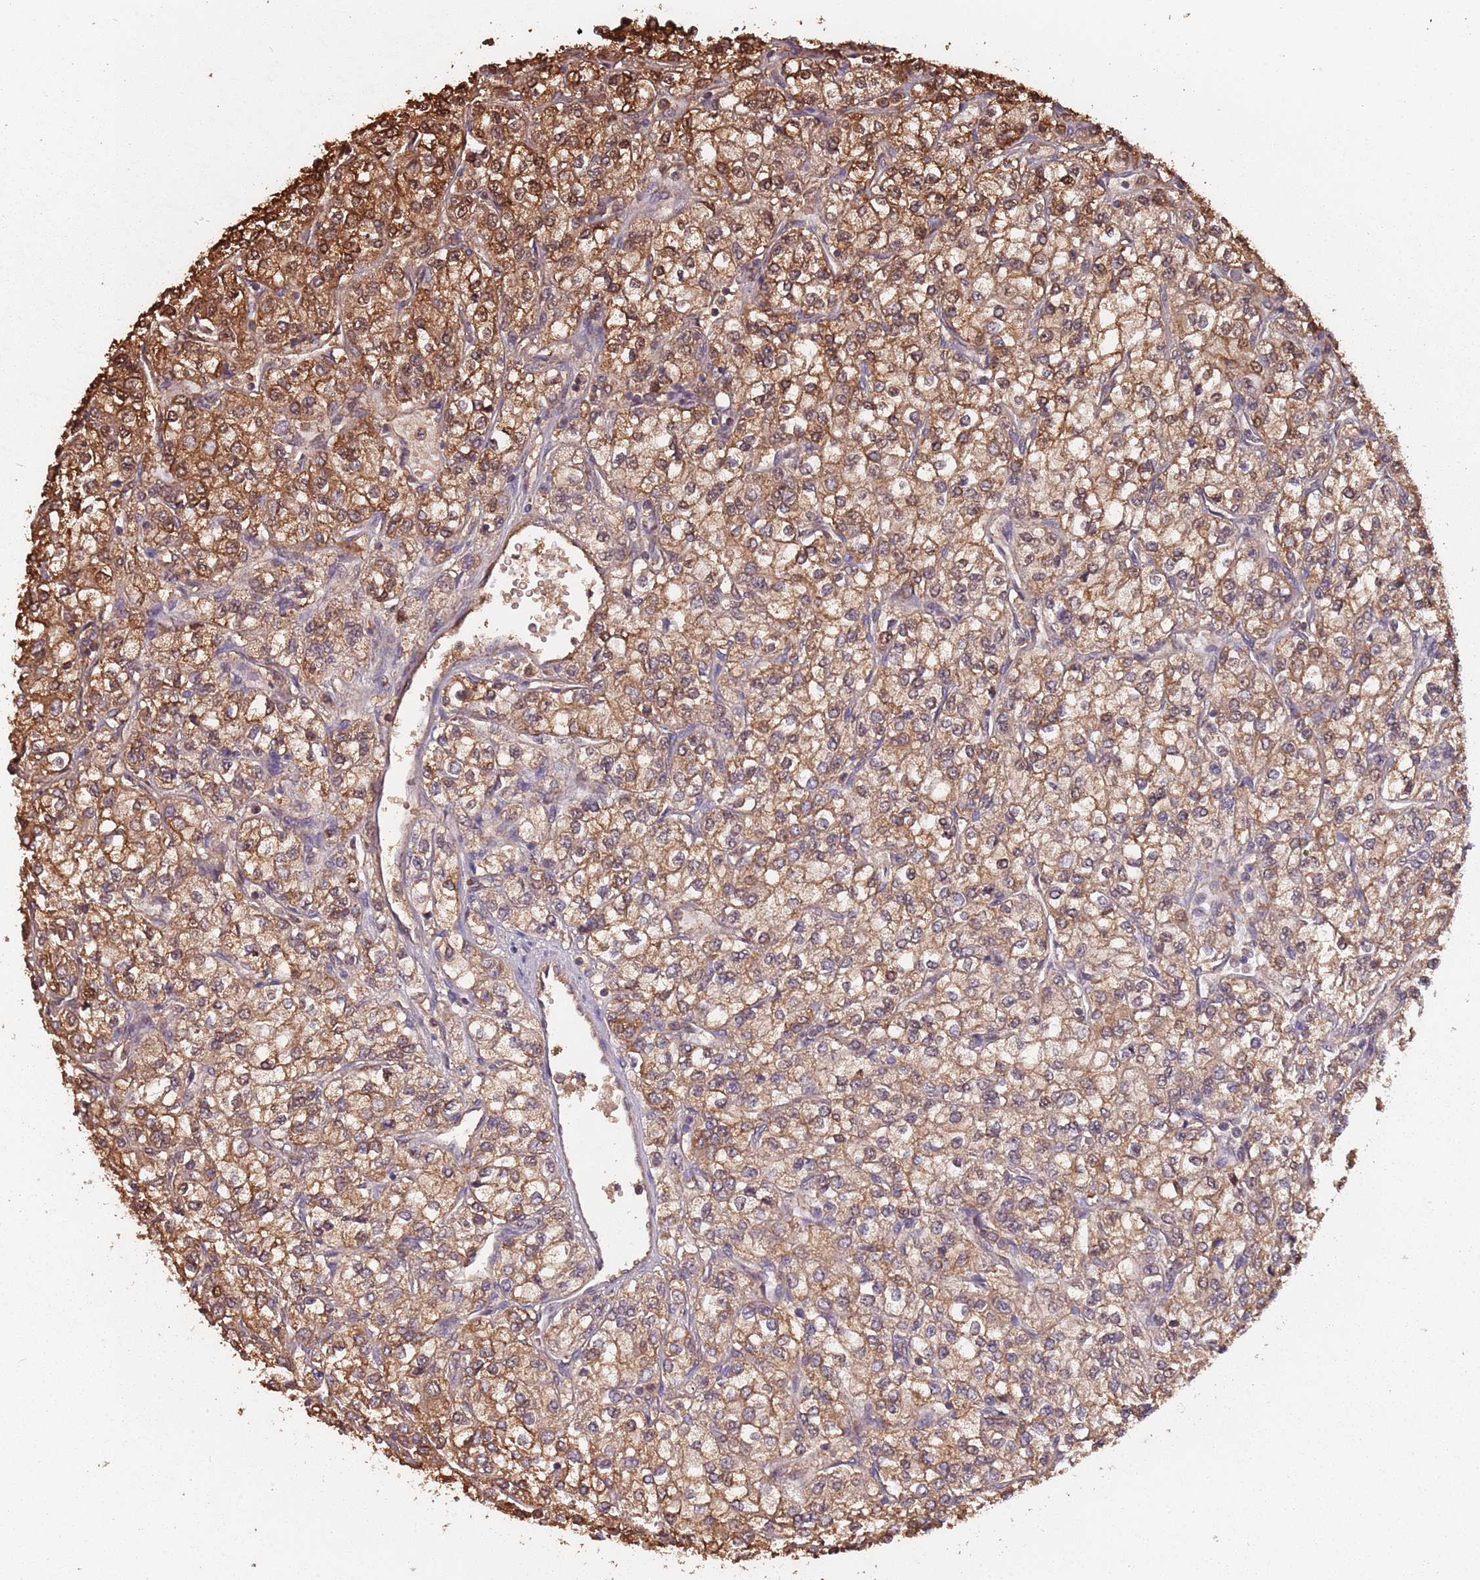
{"staining": {"intensity": "strong", "quantity": "25%-75%", "location": "cytoplasmic/membranous,nuclear"}, "tissue": "renal cancer", "cell_type": "Tumor cells", "image_type": "cancer", "snomed": [{"axis": "morphology", "description": "Adenocarcinoma, NOS"}, {"axis": "topography", "description": "Kidney"}], "caption": "Human adenocarcinoma (renal) stained with a brown dye reveals strong cytoplasmic/membranous and nuclear positive positivity in approximately 25%-75% of tumor cells.", "gene": "COG4", "patient": {"sex": "male", "age": 80}}